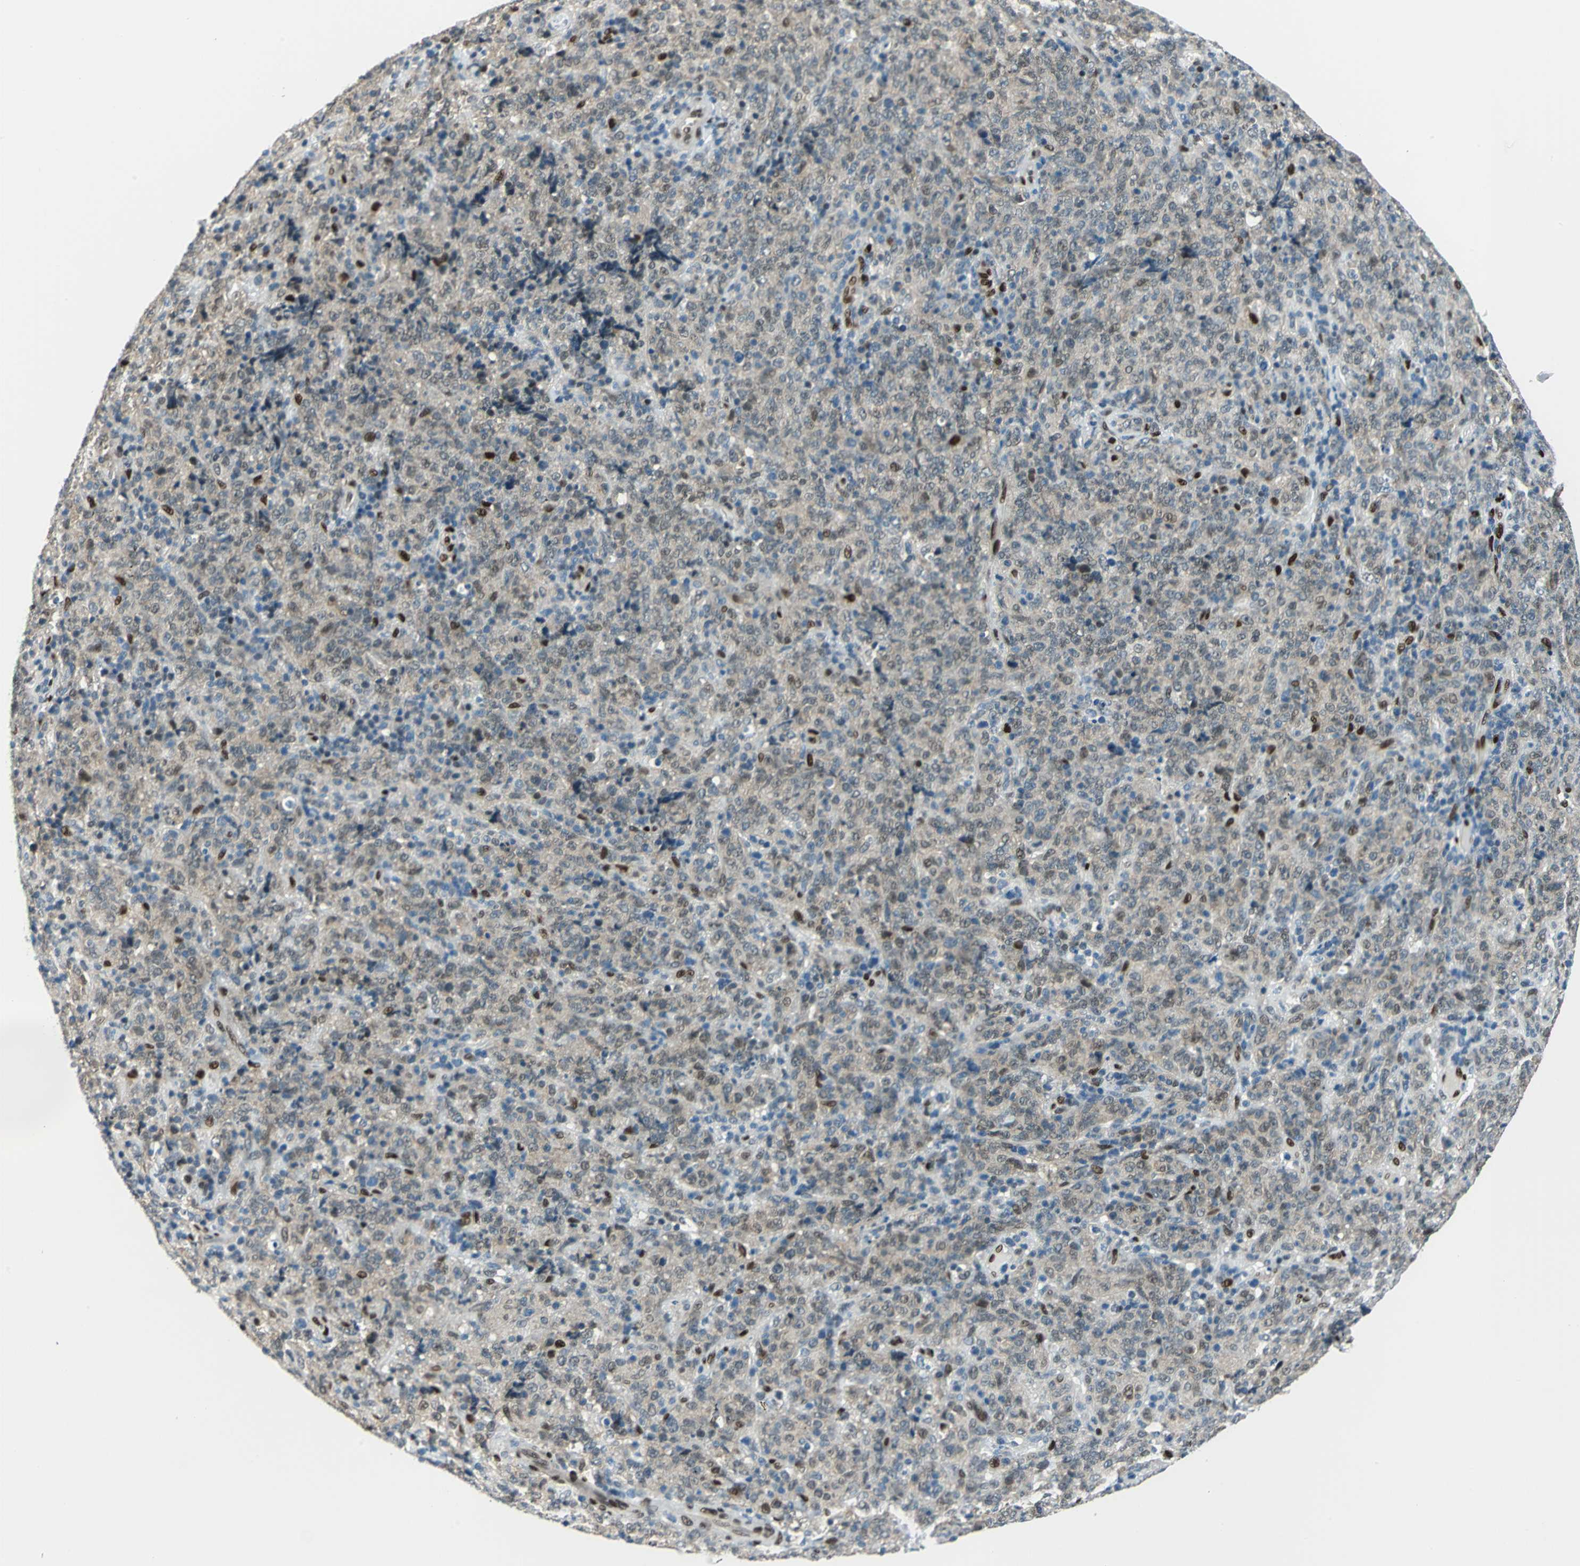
{"staining": {"intensity": "moderate", "quantity": "25%-75%", "location": "cytoplasmic/membranous,nuclear"}, "tissue": "lymphoma", "cell_type": "Tumor cells", "image_type": "cancer", "snomed": [{"axis": "morphology", "description": "Malignant lymphoma, non-Hodgkin's type, High grade"}, {"axis": "topography", "description": "Tonsil"}], "caption": "Tumor cells reveal medium levels of moderate cytoplasmic/membranous and nuclear expression in about 25%-75% of cells in malignant lymphoma, non-Hodgkin's type (high-grade). The staining was performed using DAB to visualize the protein expression in brown, while the nuclei were stained in blue with hematoxylin (Magnification: 20x).", "gene": "NFIA", "patient": {"sex": "female", "age": 36}}